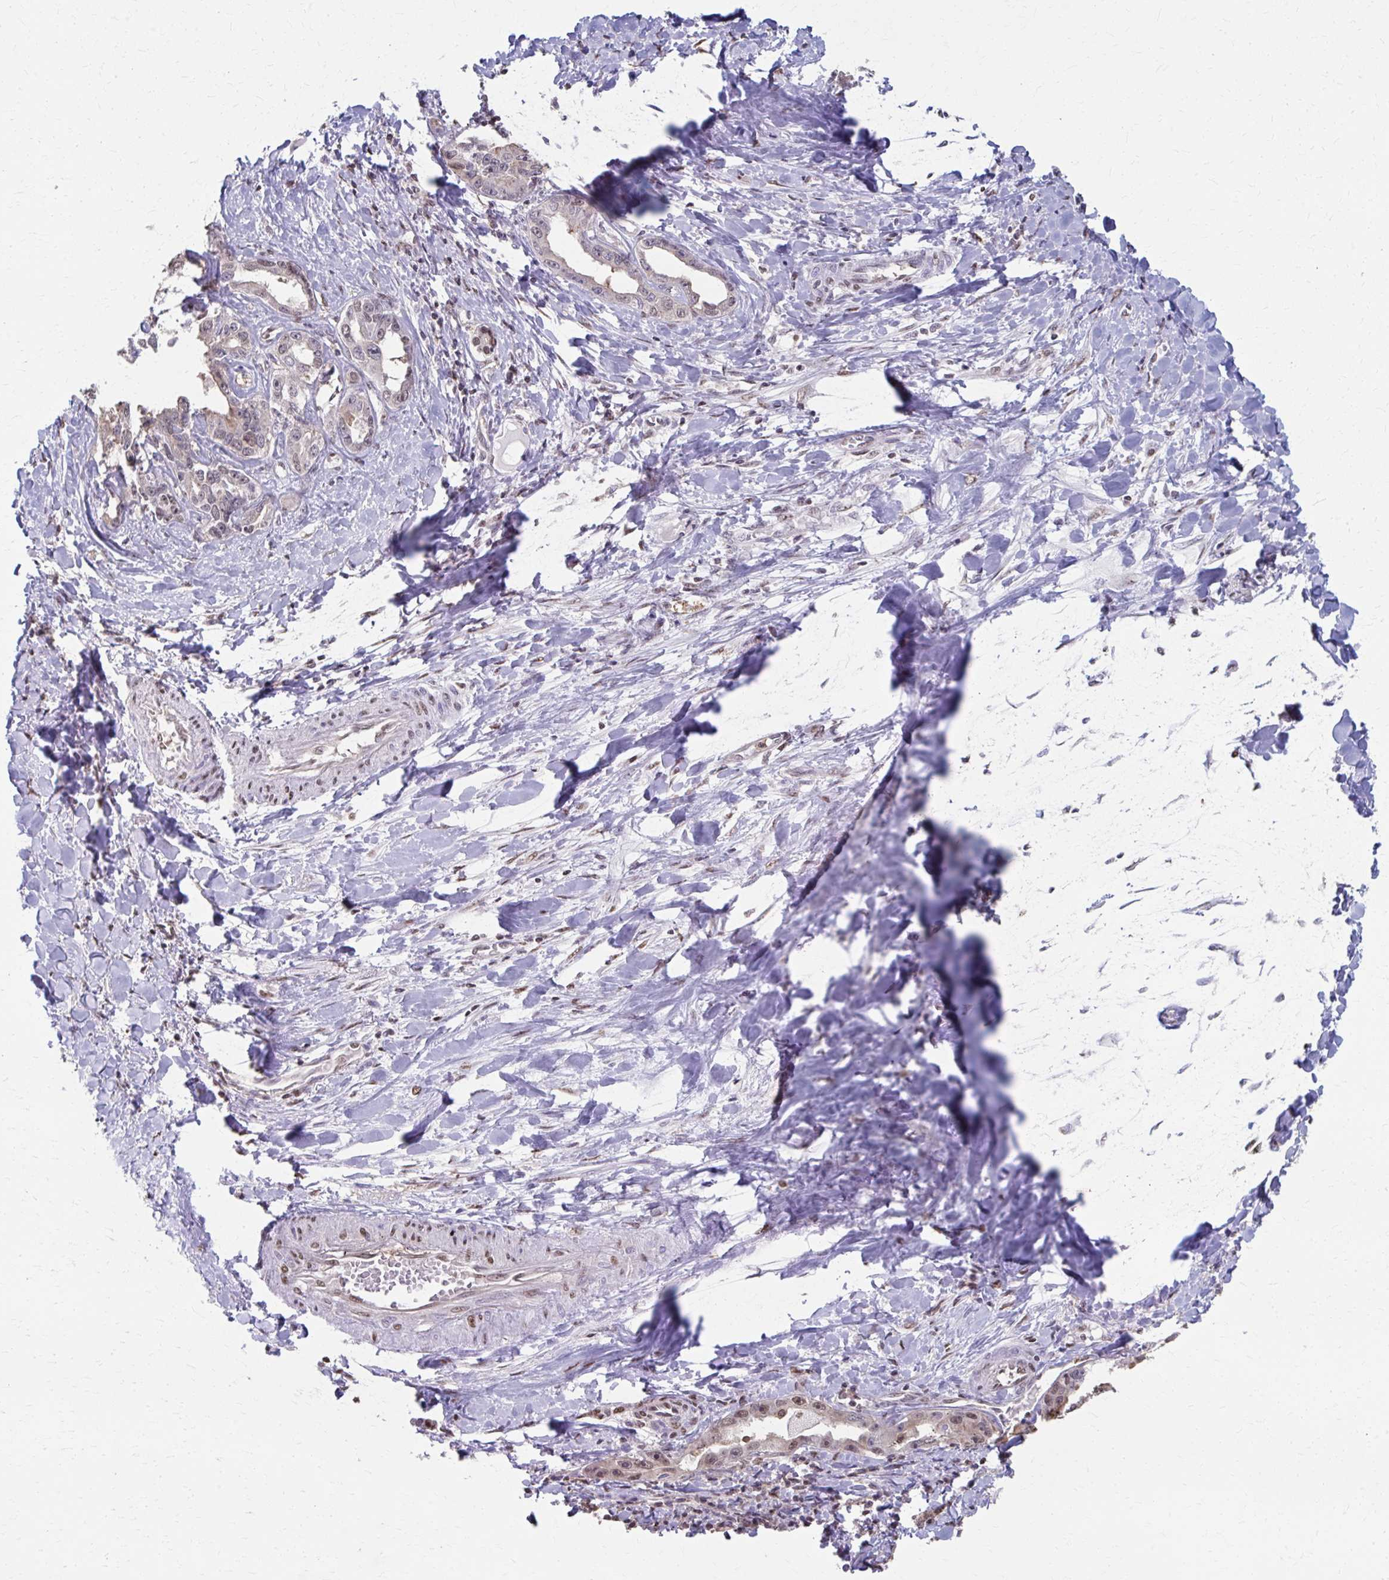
{"staining": {"intensity": "weak", "quantity": "<25%", "location": "nuclear"}, "tissue": "liver cancer", "cell_type": "Tumor cells", "image_type": "cancer", "snomed": [{"axis": "morphology", "description": "Cholangiocarcinoma"}, {"axis": "topography", "description": "Liver"}], "caption": "Immunohistochemistry (IHC) photomicrograph of human liver cancer (cholangiocarcinoma) stained for a protein (brown), which exhibits no positivity in tumor cells.", "gene": "ING4", "patient": {"sex": "male", "age": 59}}